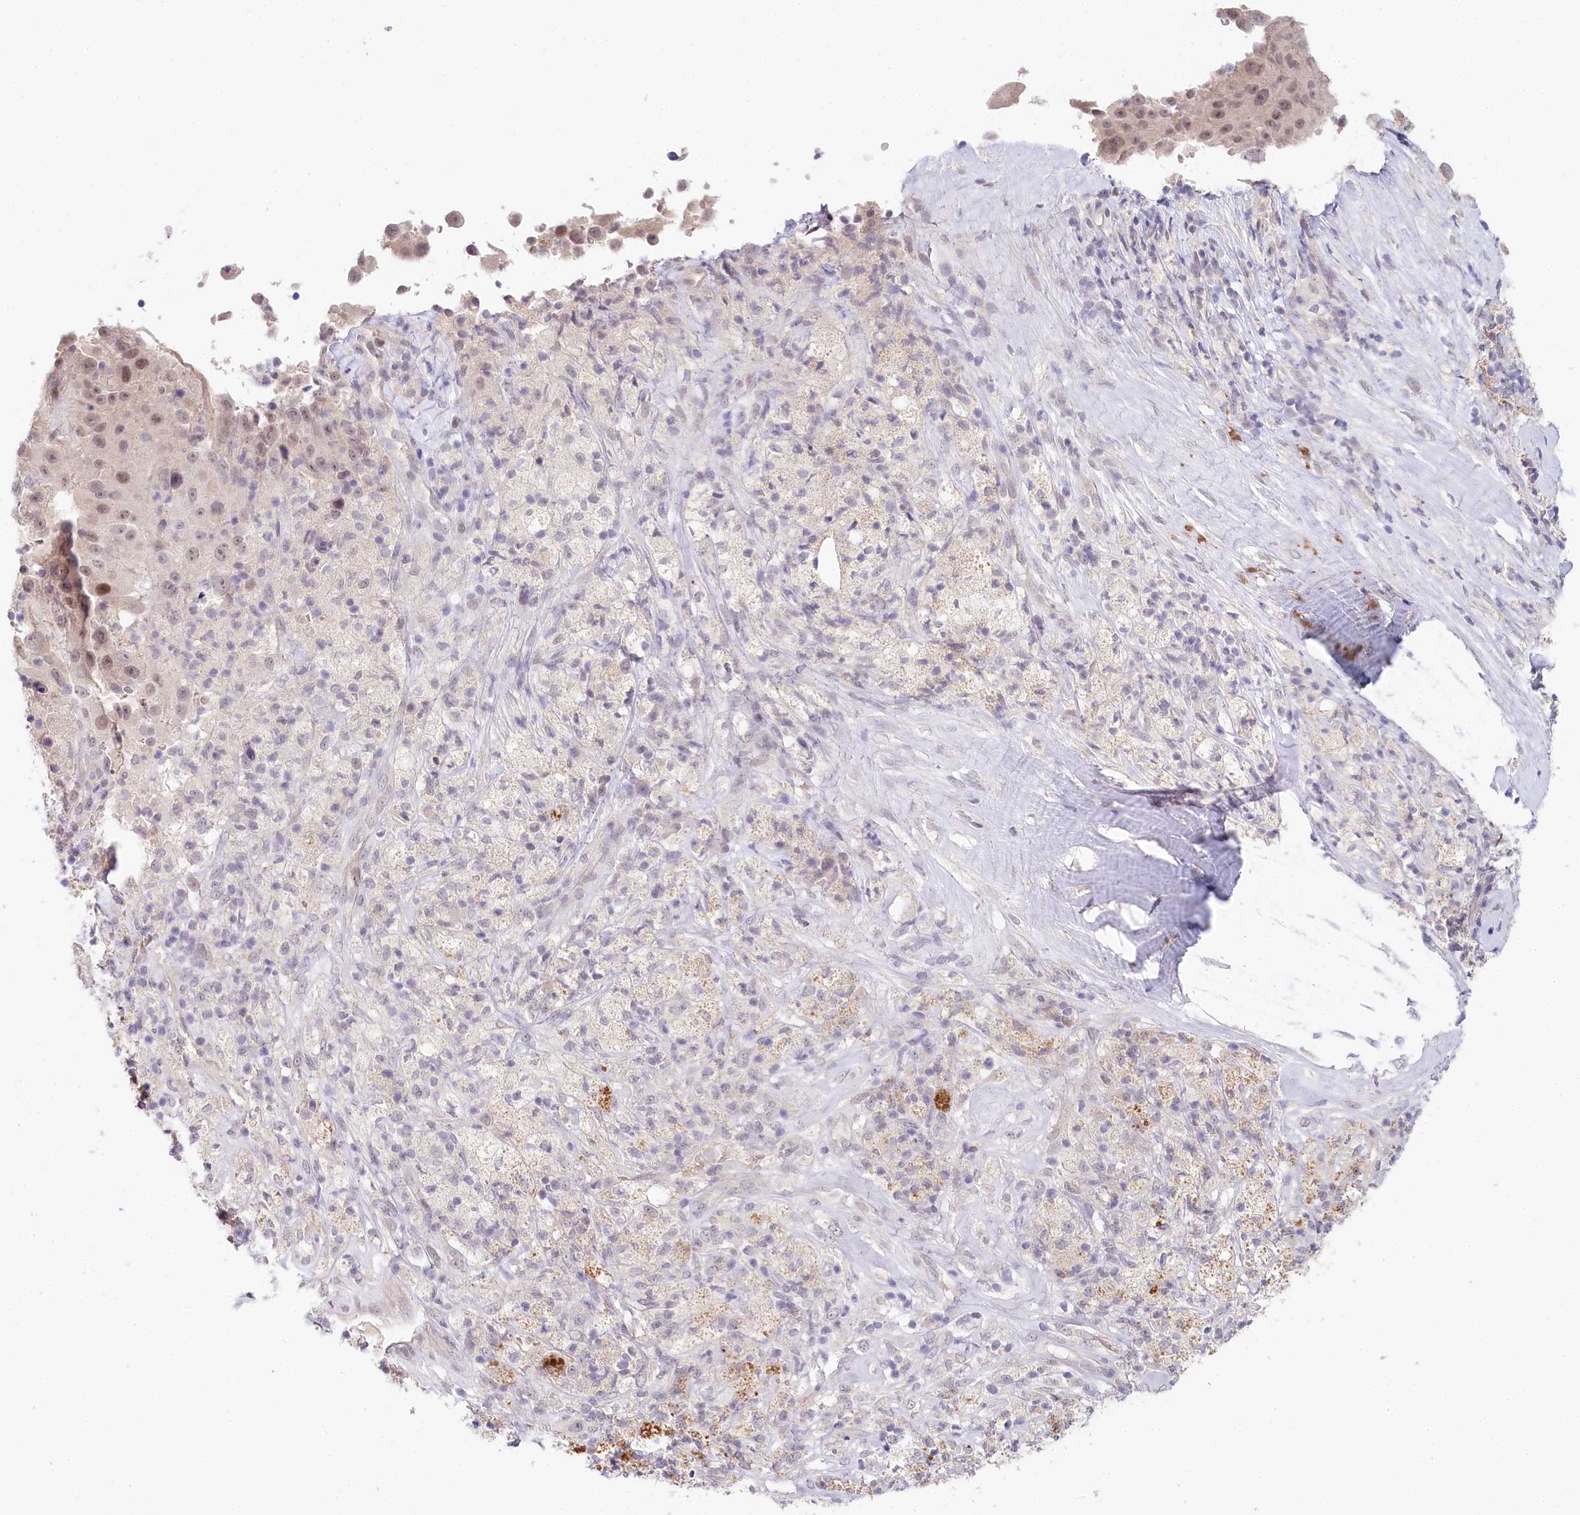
{"staining": {"intensity": "moderate", "quantity": "<25%", "location": "nuclear"}, "tissue": "melanoma", "cell_type": "Tumor cells", "image_type": "cancer", "snomed": [{"axis": "morphology", "description": "Malignant melanoma, Metastatic site"}, {"axis": "topography", "description": "Lymph node"}], "caption": "Protein staining shows moderate nuclear staining in about <25% of tumor cells in malignant melanoma (metastatic site).", "gene": "AMTN", "patient": {"sex": "male", "age": 62}}